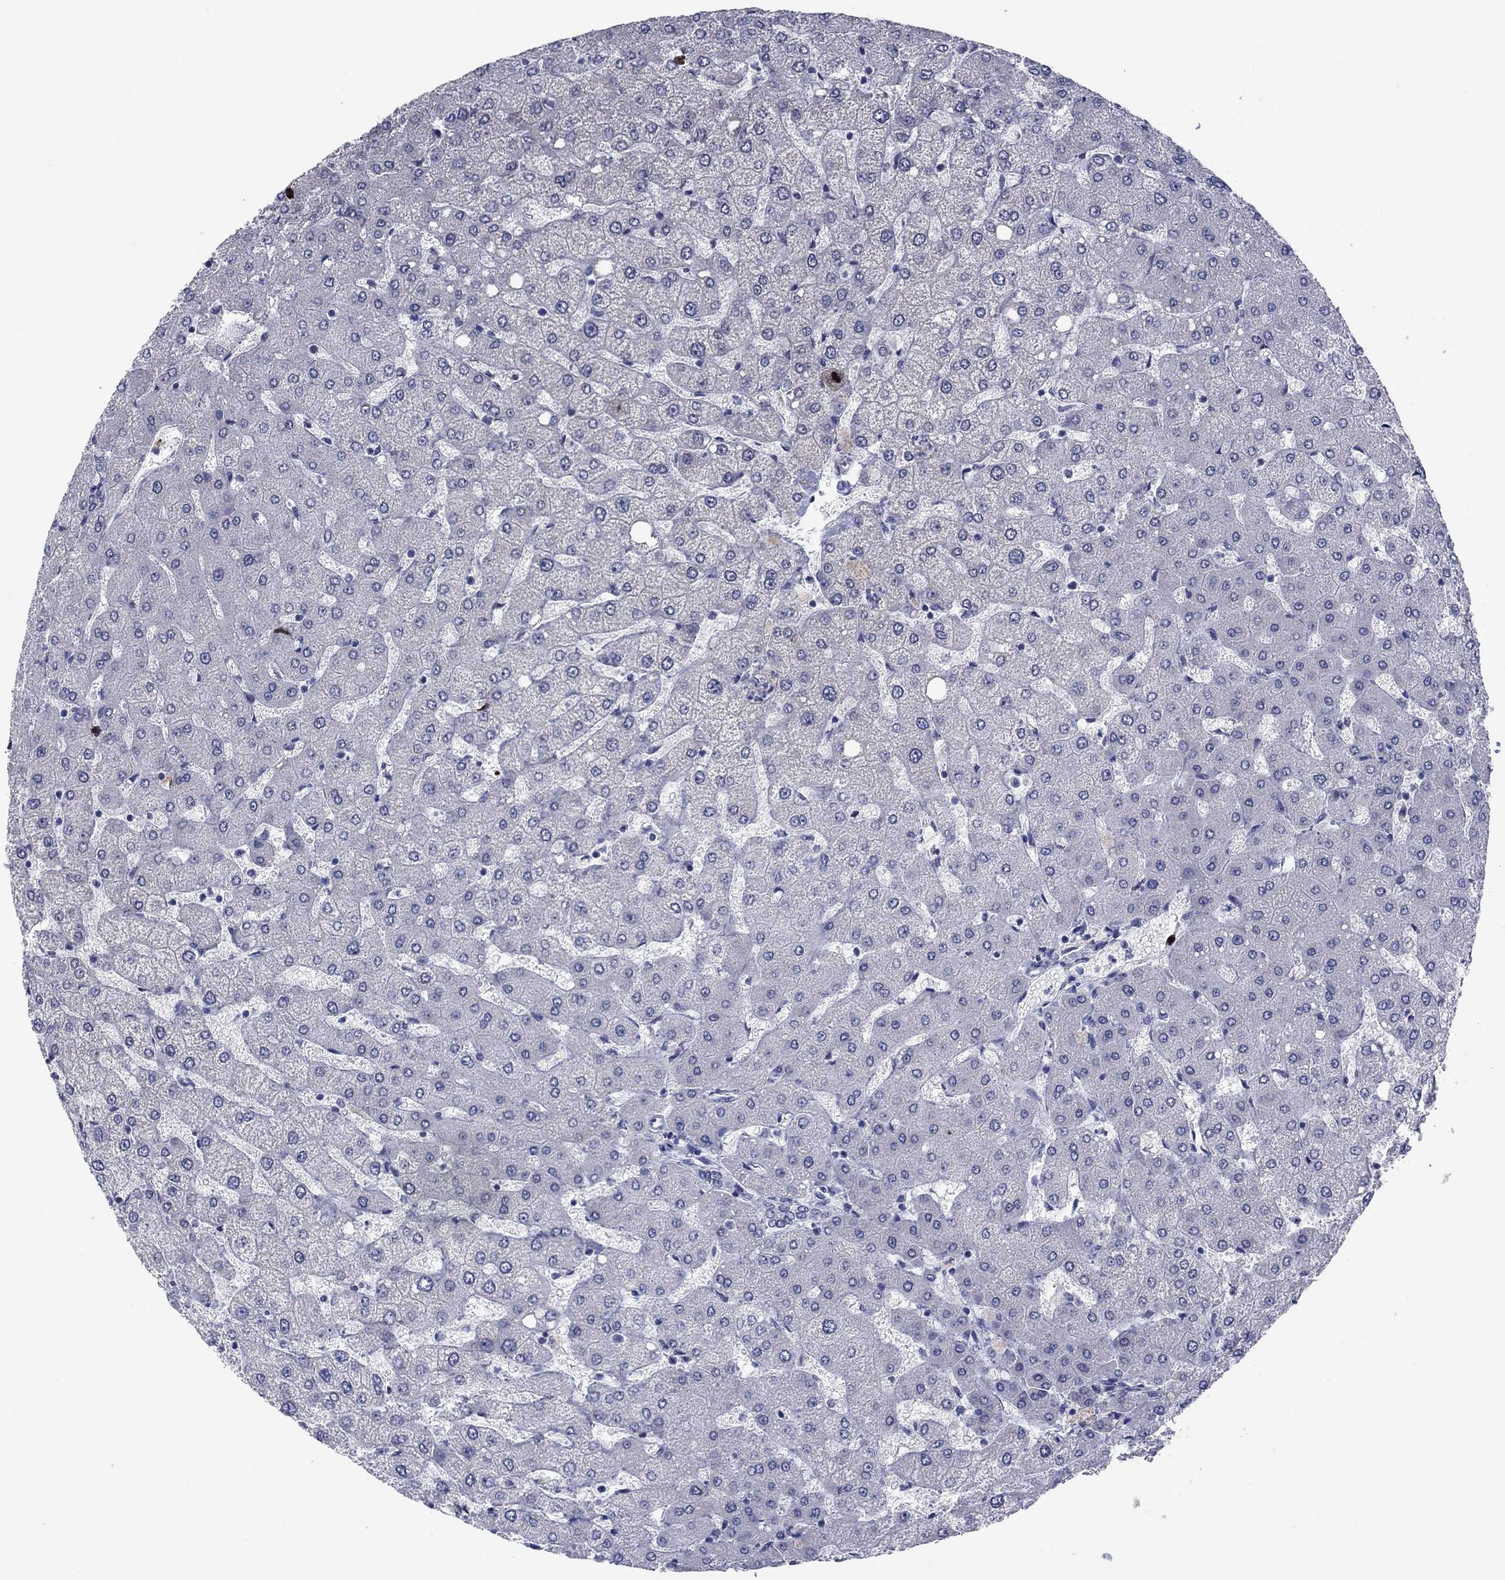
{"staining": {"intensity": "negative", "quantity": "none", "location": "none"}, "tissue": "liver", "cell_type": "Cholangiocytes", "image_type": "normal", "snomed": [{"axis": "morphology", "description": "Normal tissue, NOS"}, {"axis": "topography", "description": "Liver"}], "caption": "An IHC photomicrograph of normal liver is shown. There is no staining in cholangiocytes of liver.", "gene": "CDCA5", "patient": {"sex": "female", "age": 54}}